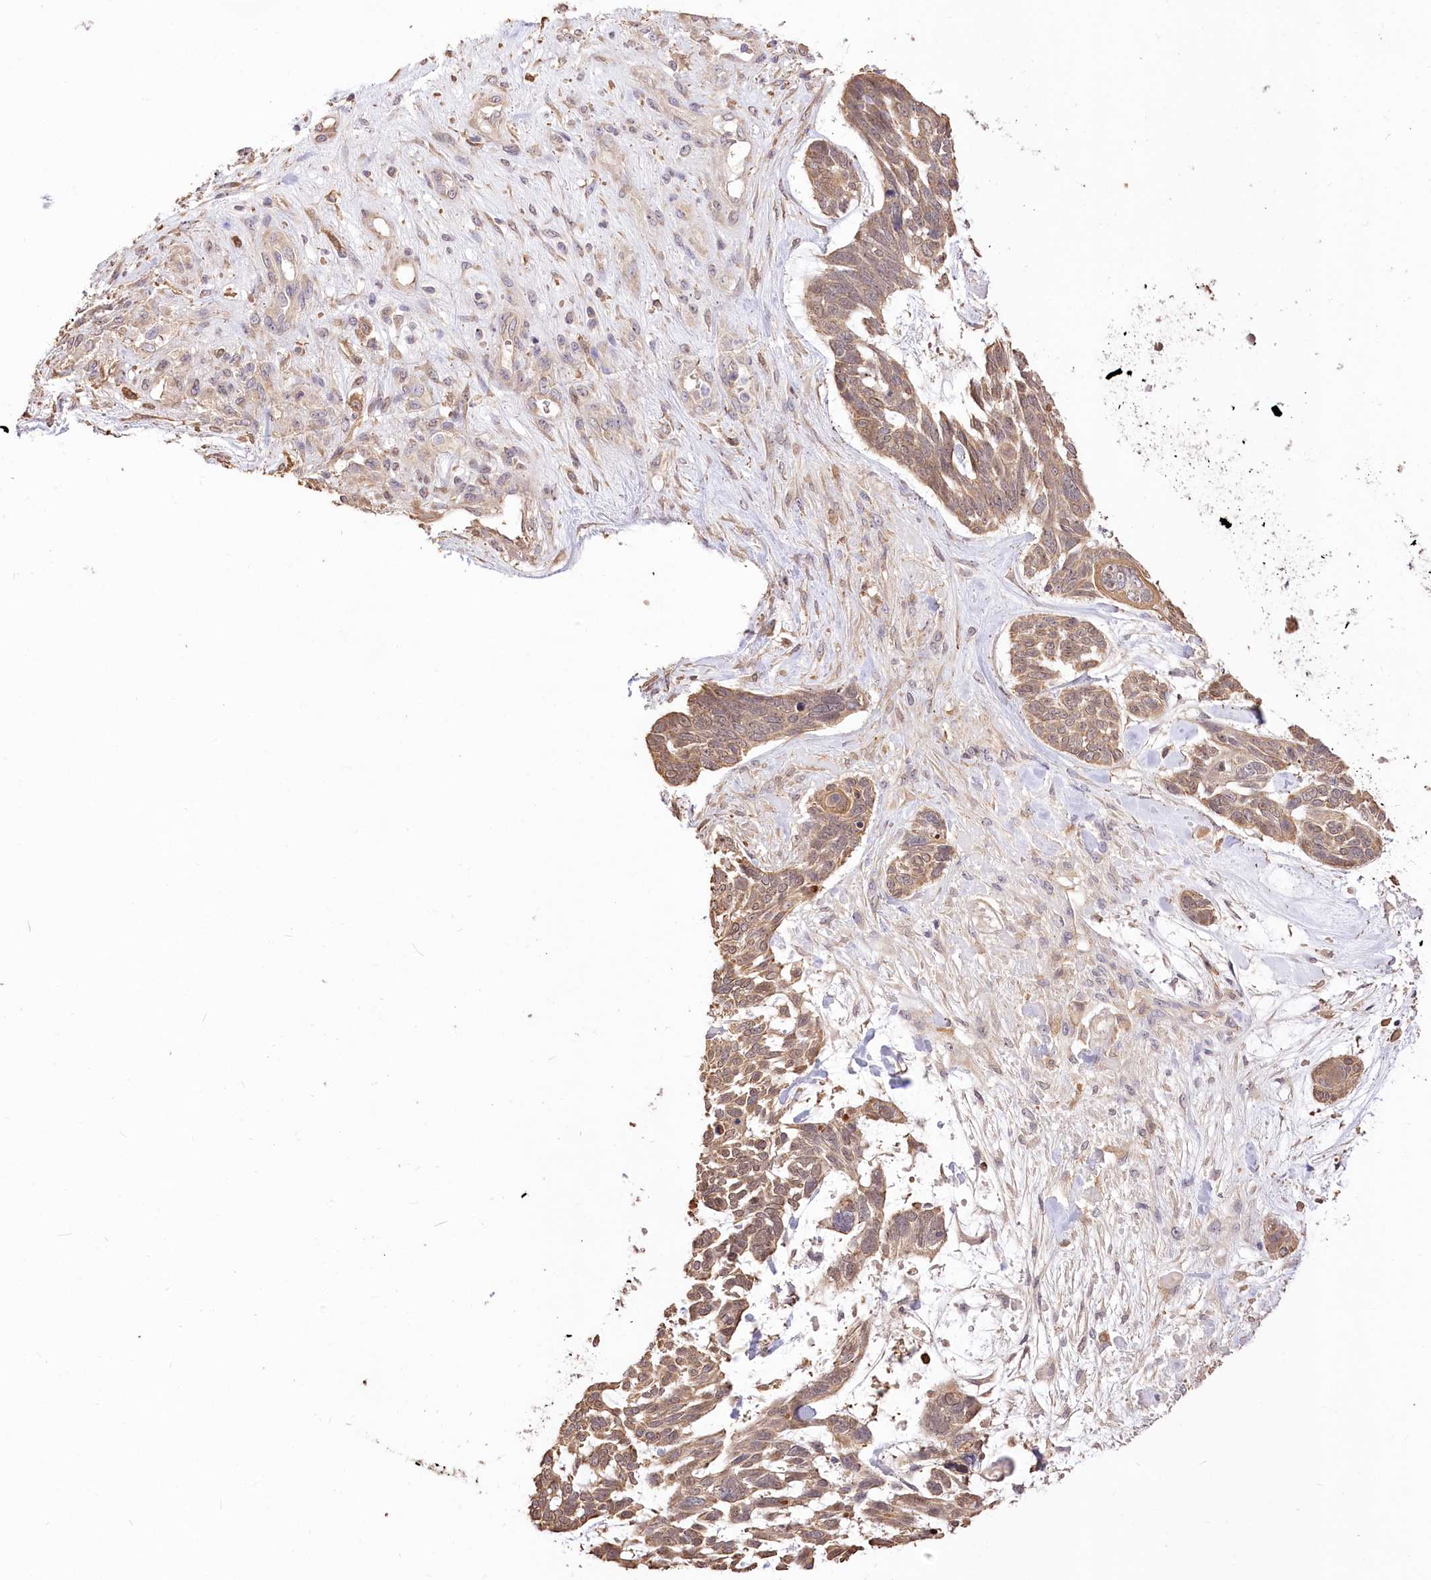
{"staining": {"intensity": "moderate", "quantity": ">75%", "location": "cytoplasmic/membranous"}, "tissue": "skin cancer", "cell_type": "Tumor cells", "image_type": "cancer", "snomed": [{"axis": "morphology", "description": "Basal cell carcinoma"}, {"axis": "topography", "description": "Skin"}], "caption": "Protein staining reveals moderate cytoplasmic/membranous expression in approximately >75% of tumor cells in skin basal cell carcinoma.", "gene": "R3HDM2", "patient": {"sex": "male", "age": 88}}